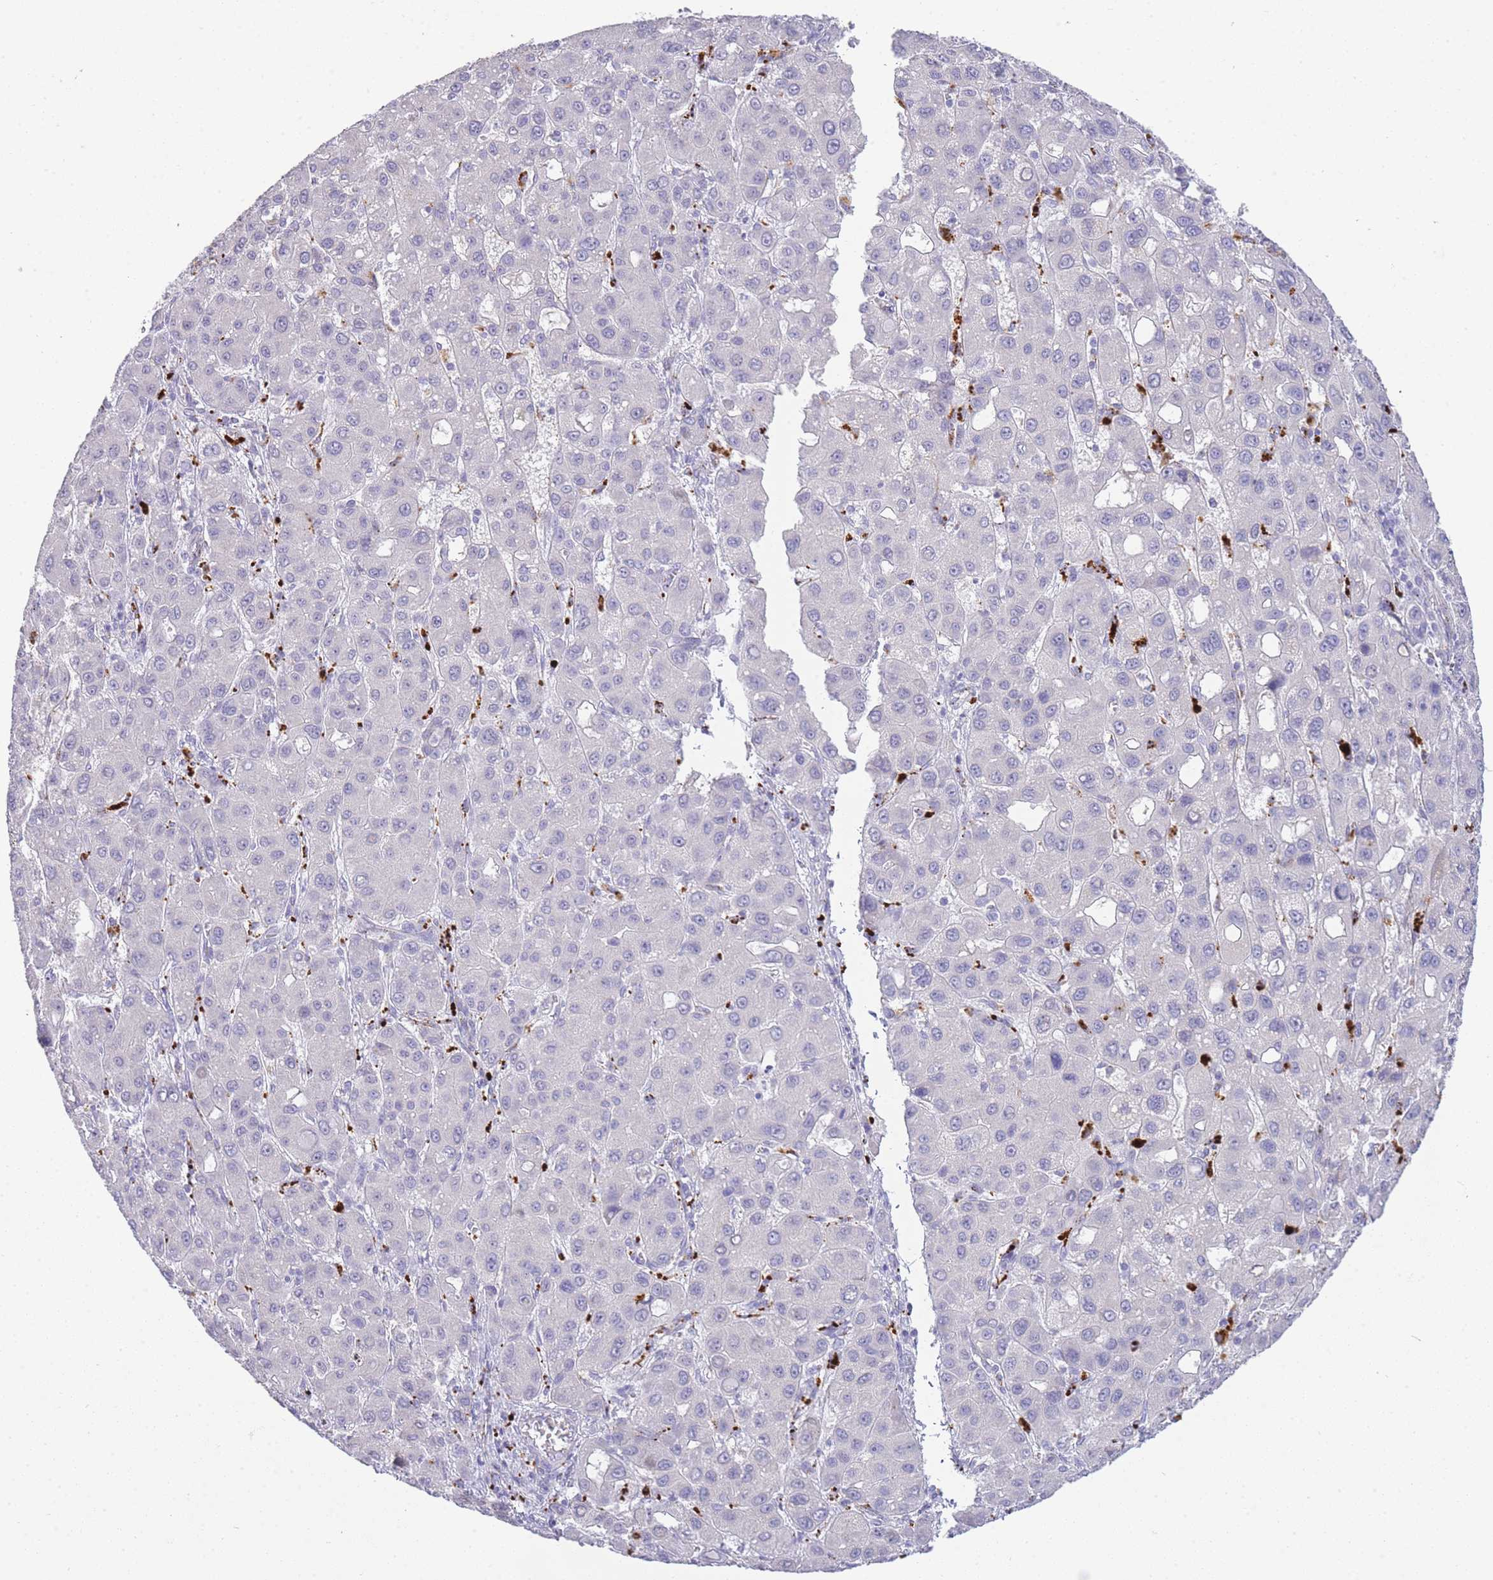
{"staining": {"intensity": "negative", "quantity": "none", "location": "none"}, "tissue": "liver cancer", "cell_type": "Tumor cells", "image_type": "cancer", "snomed": [{"axis": "morphology", "description": "Carcinoma, Hepatocellular, NOS"}, {"axis": "topography", "description": "Liver"}], "caption": "There is no significant expression in tumor cells of liver cancer (hepatocellular carcinoma). (DAB IHC with hematoxylin counter stain).", "gene": "RHO", "patient": {"sex": "male", "age": 55}}